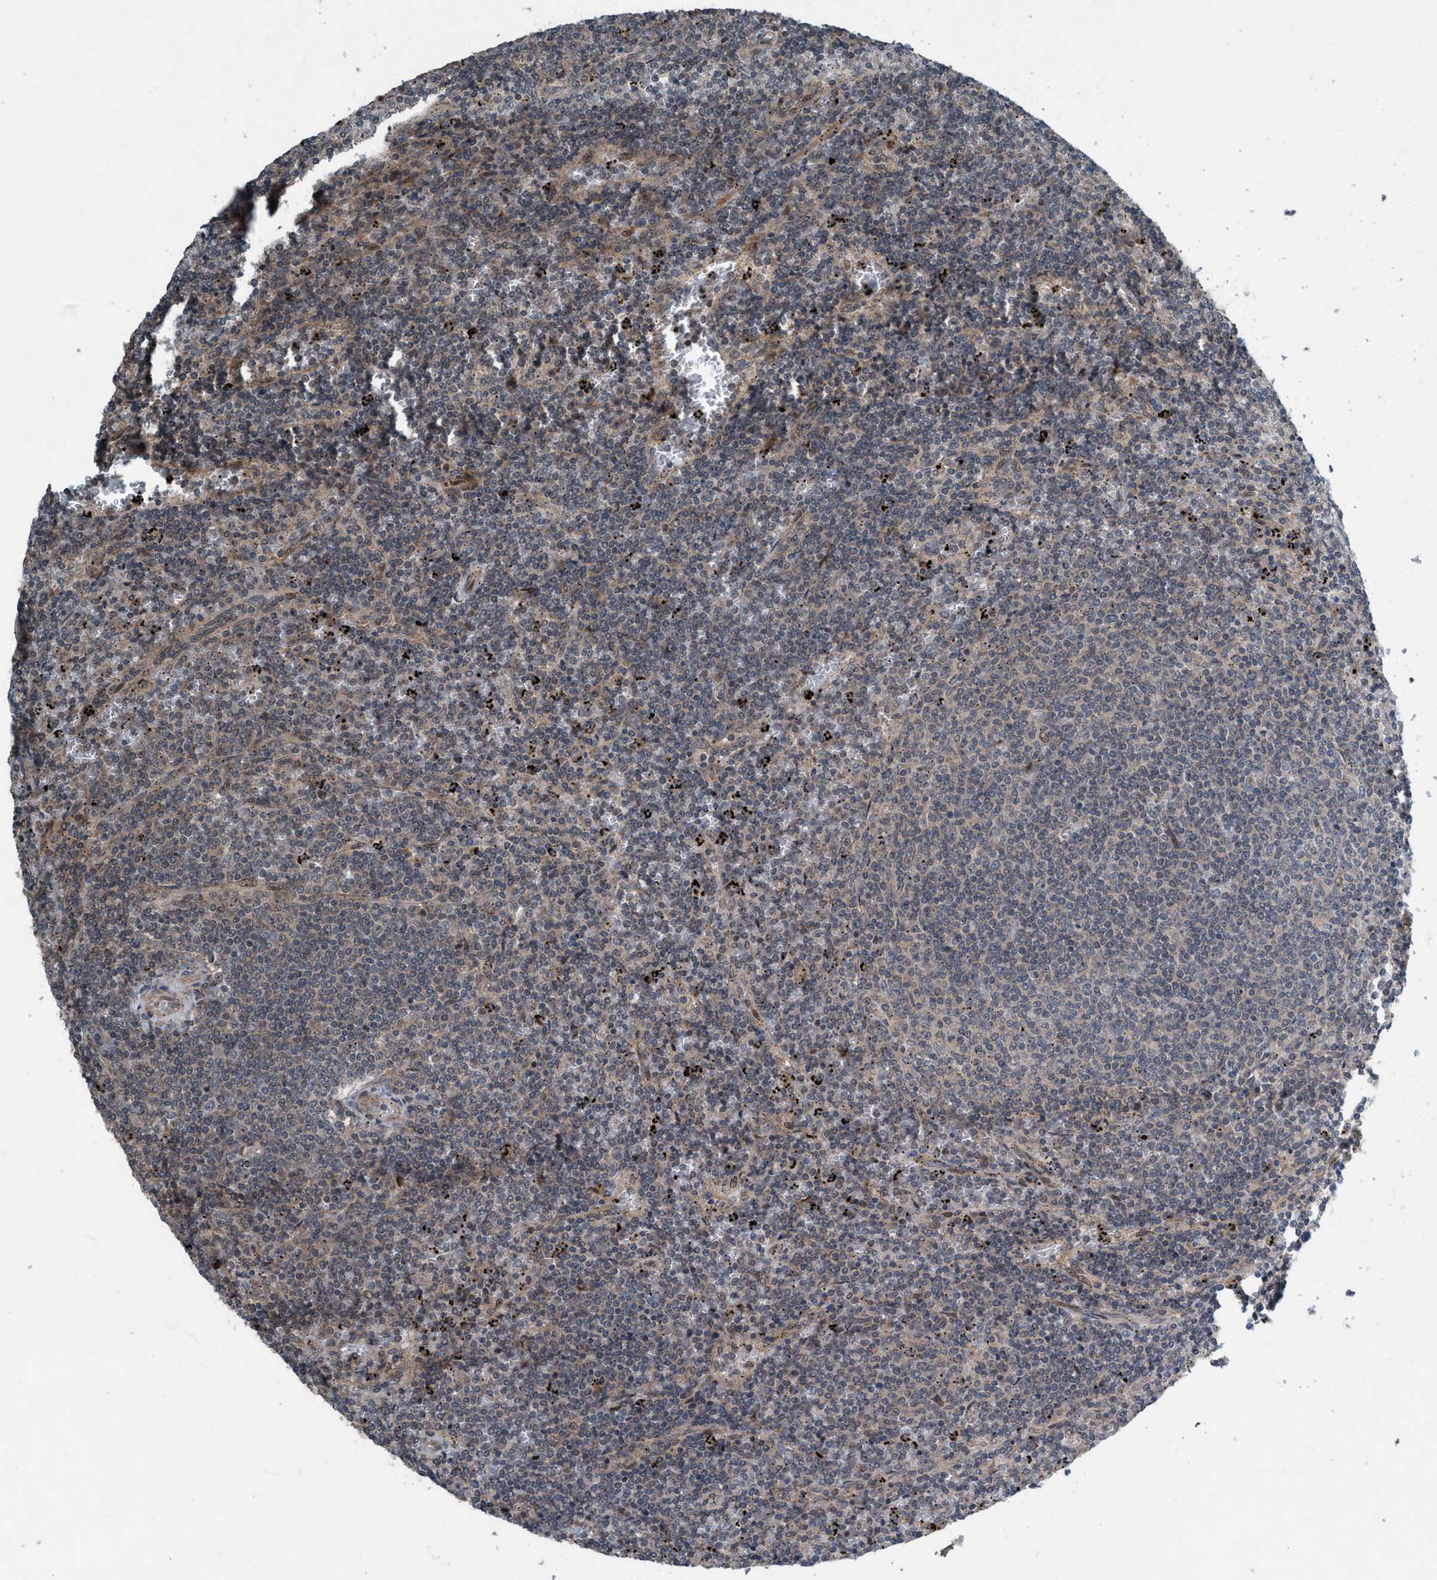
{"staining": {"intensity": "negative", "quantity": "none", "location": "none"}, "tissue": "lymphoma", "cell_type": "Tumor cells", "image_type": "cancer", "snomed": [{"axis": "morphology", "description": "Malignant lymphoma, non-Hodgkin's type, Low grade"}, {"axis": "topography", "description": "Spleen"}], "caption": "Histopathology image shows no protein positivity in tumor cells of low-grade malignant lymphoma, non-Hodgkin's type tissue. Nuclei are stained in blue.", "gene": "NISCH", "patient": {"sex": "female", "age": 50}}